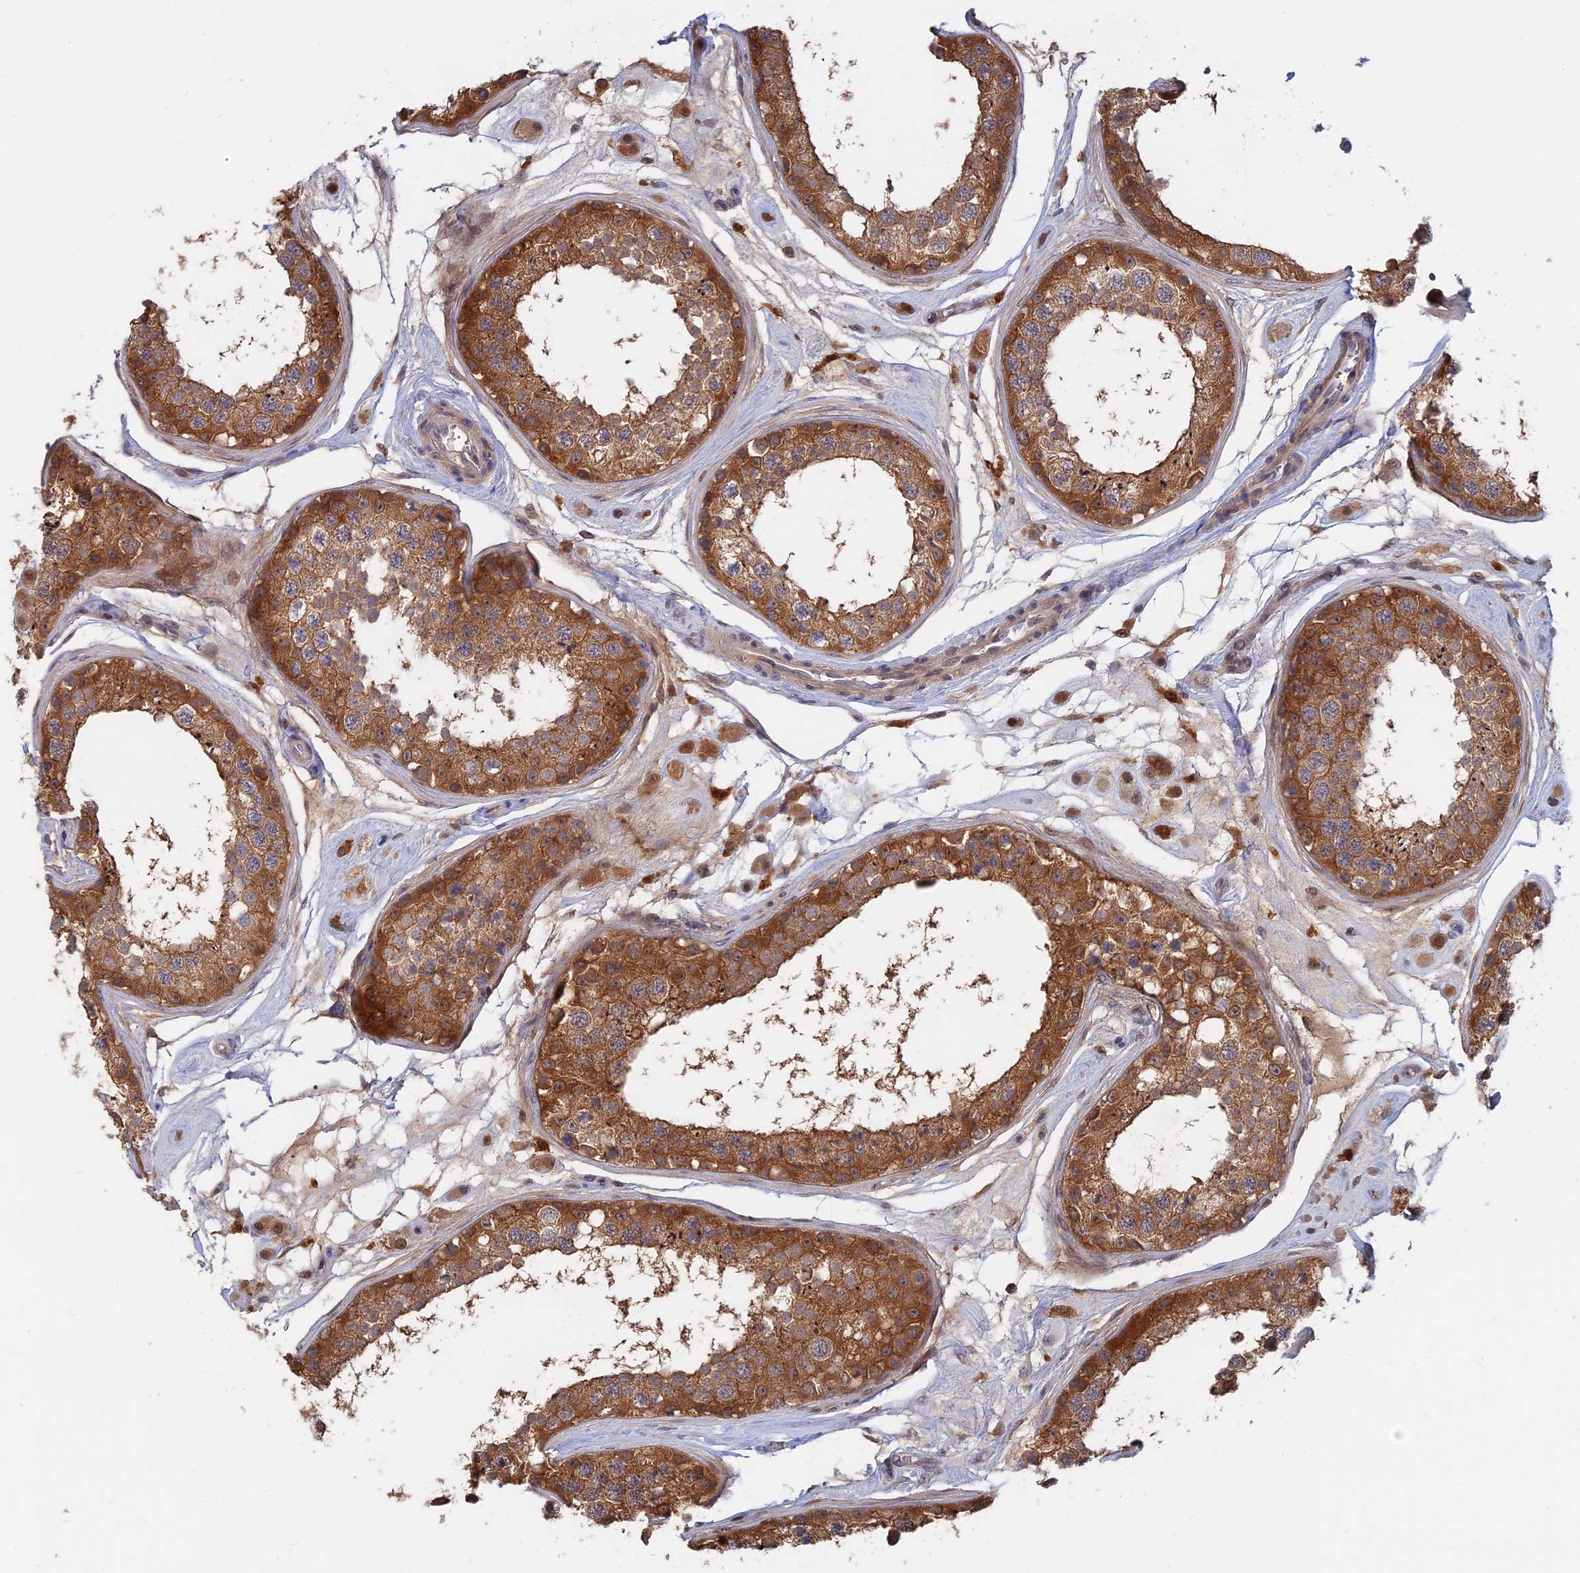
{"staining": {"intensity": "moderate", "quantity": ">75%", "location": "cytoplasmic/membranous"}, "tissue": "testis", "cell_type": "Cells in seminiferous ducts", "image_type": "normal", "snomed": [{"axis": "morphology", "description": "Normal tissue, NOS"}, {"axis": "topography", "description": "Testis"}], "caption": "Testis stained with DAB (3,3'-diaminobenzidine) immunohistochemistry (IHC) reveals medium levels of moderate cytoplasmic/membranous staining in about >75% of cells in seminiferous ducts. (brown staining indicates protein expression, while blue staining denotes nuclei).", "gene": "BLVRA", "patient": {"sex": "male", "age": 25}}